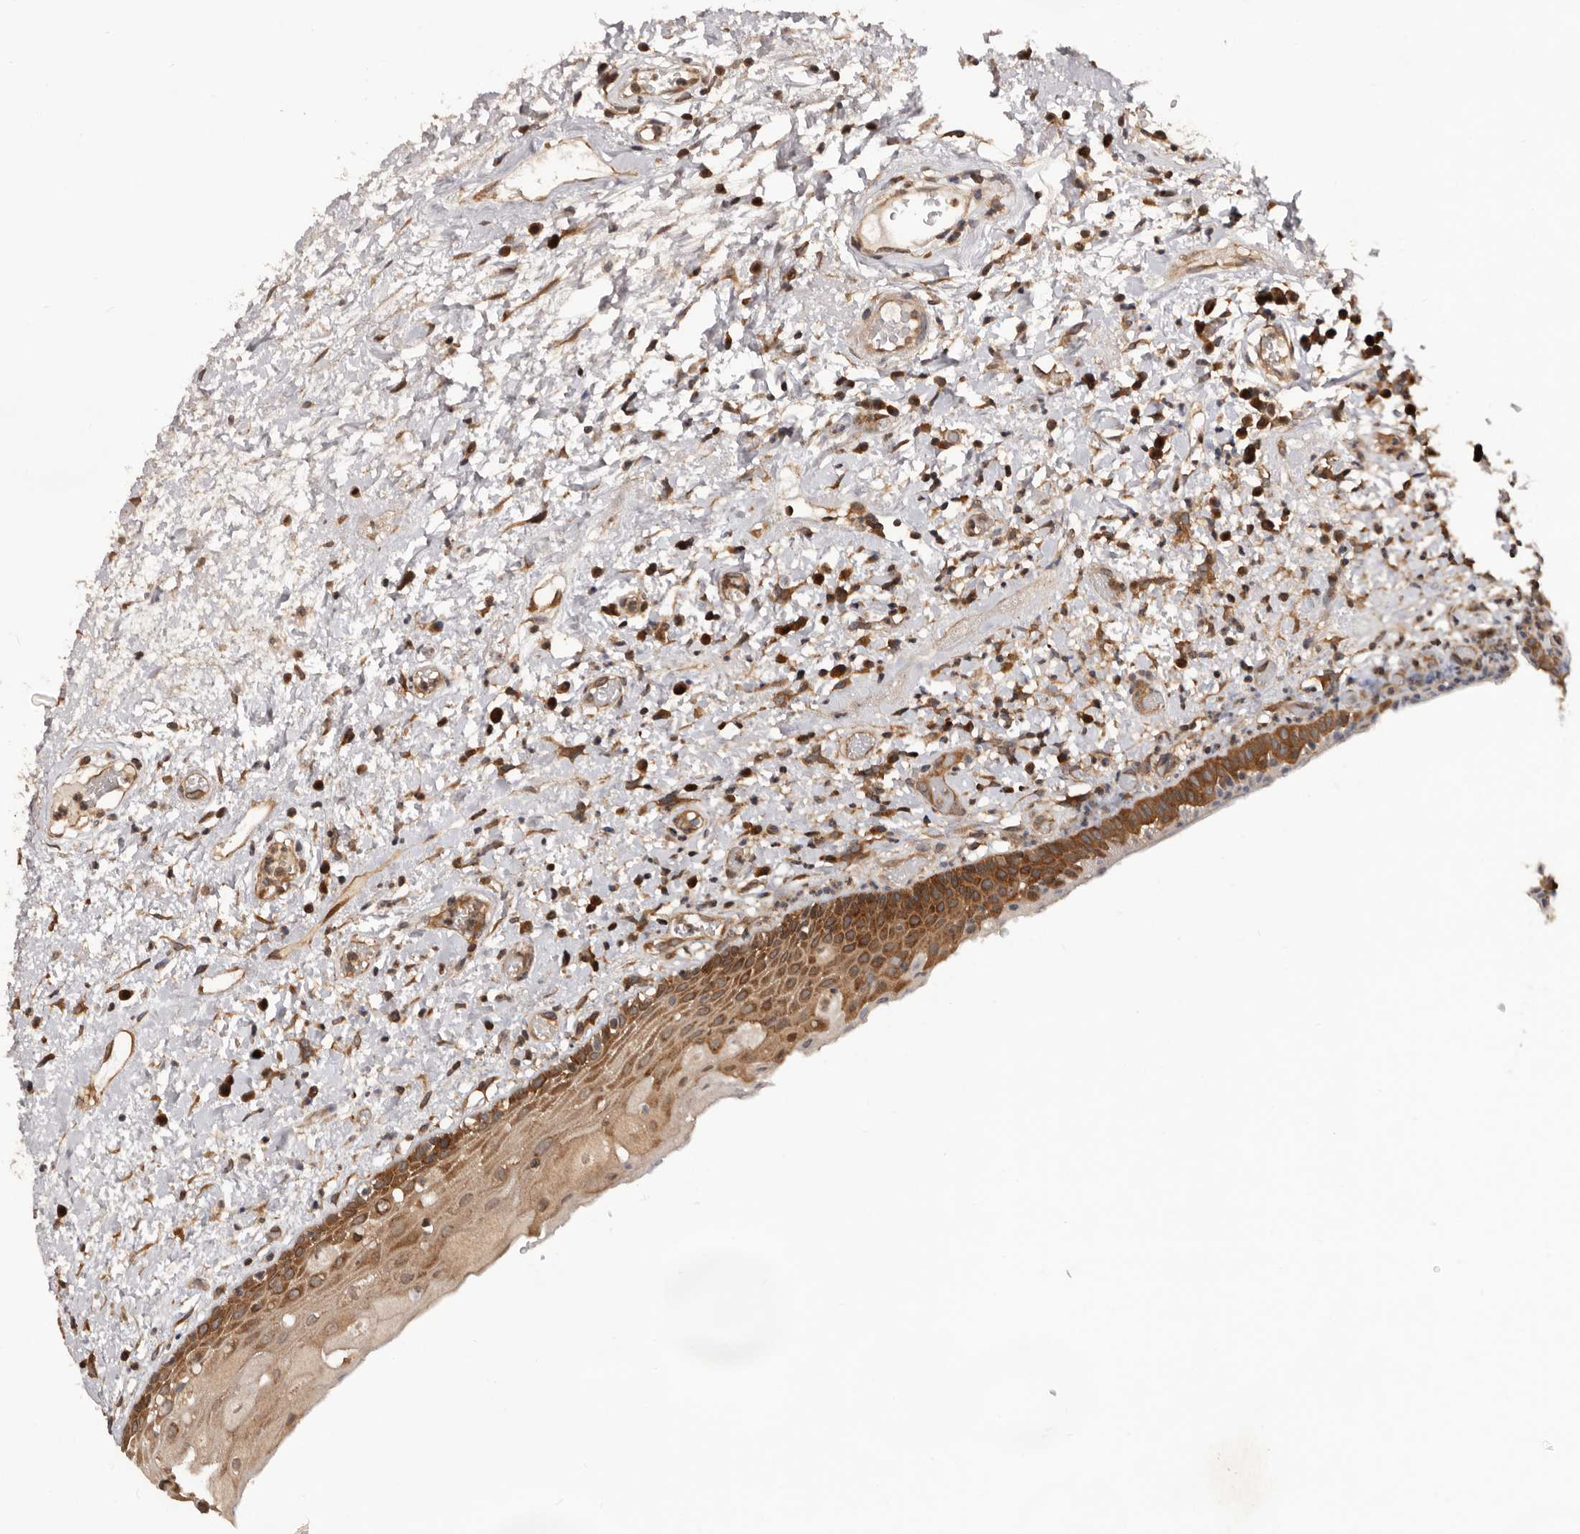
{"staining": {"intensity": "strong", "quantity": ">75%", "location": "cytoplasmic/membranous"}, "tissue": "oral mucosa", "cell_type": "Squamous epithelial cells", "image_type": "normal", "snomed": [{"axis": "morphology", "description": "Normal tissue, NOS"}, {"axis": "topography", "description": "Oral tissue"}], "caption": "This photomicrograph reveals IHC staining of normal human oral mucosa, with high strong cytoplasmic/membranous positivity in approximately >75% of squamous epithelial cells.", "gene": "HBS1L", "patient": {"sex": "female", "age": 76}}